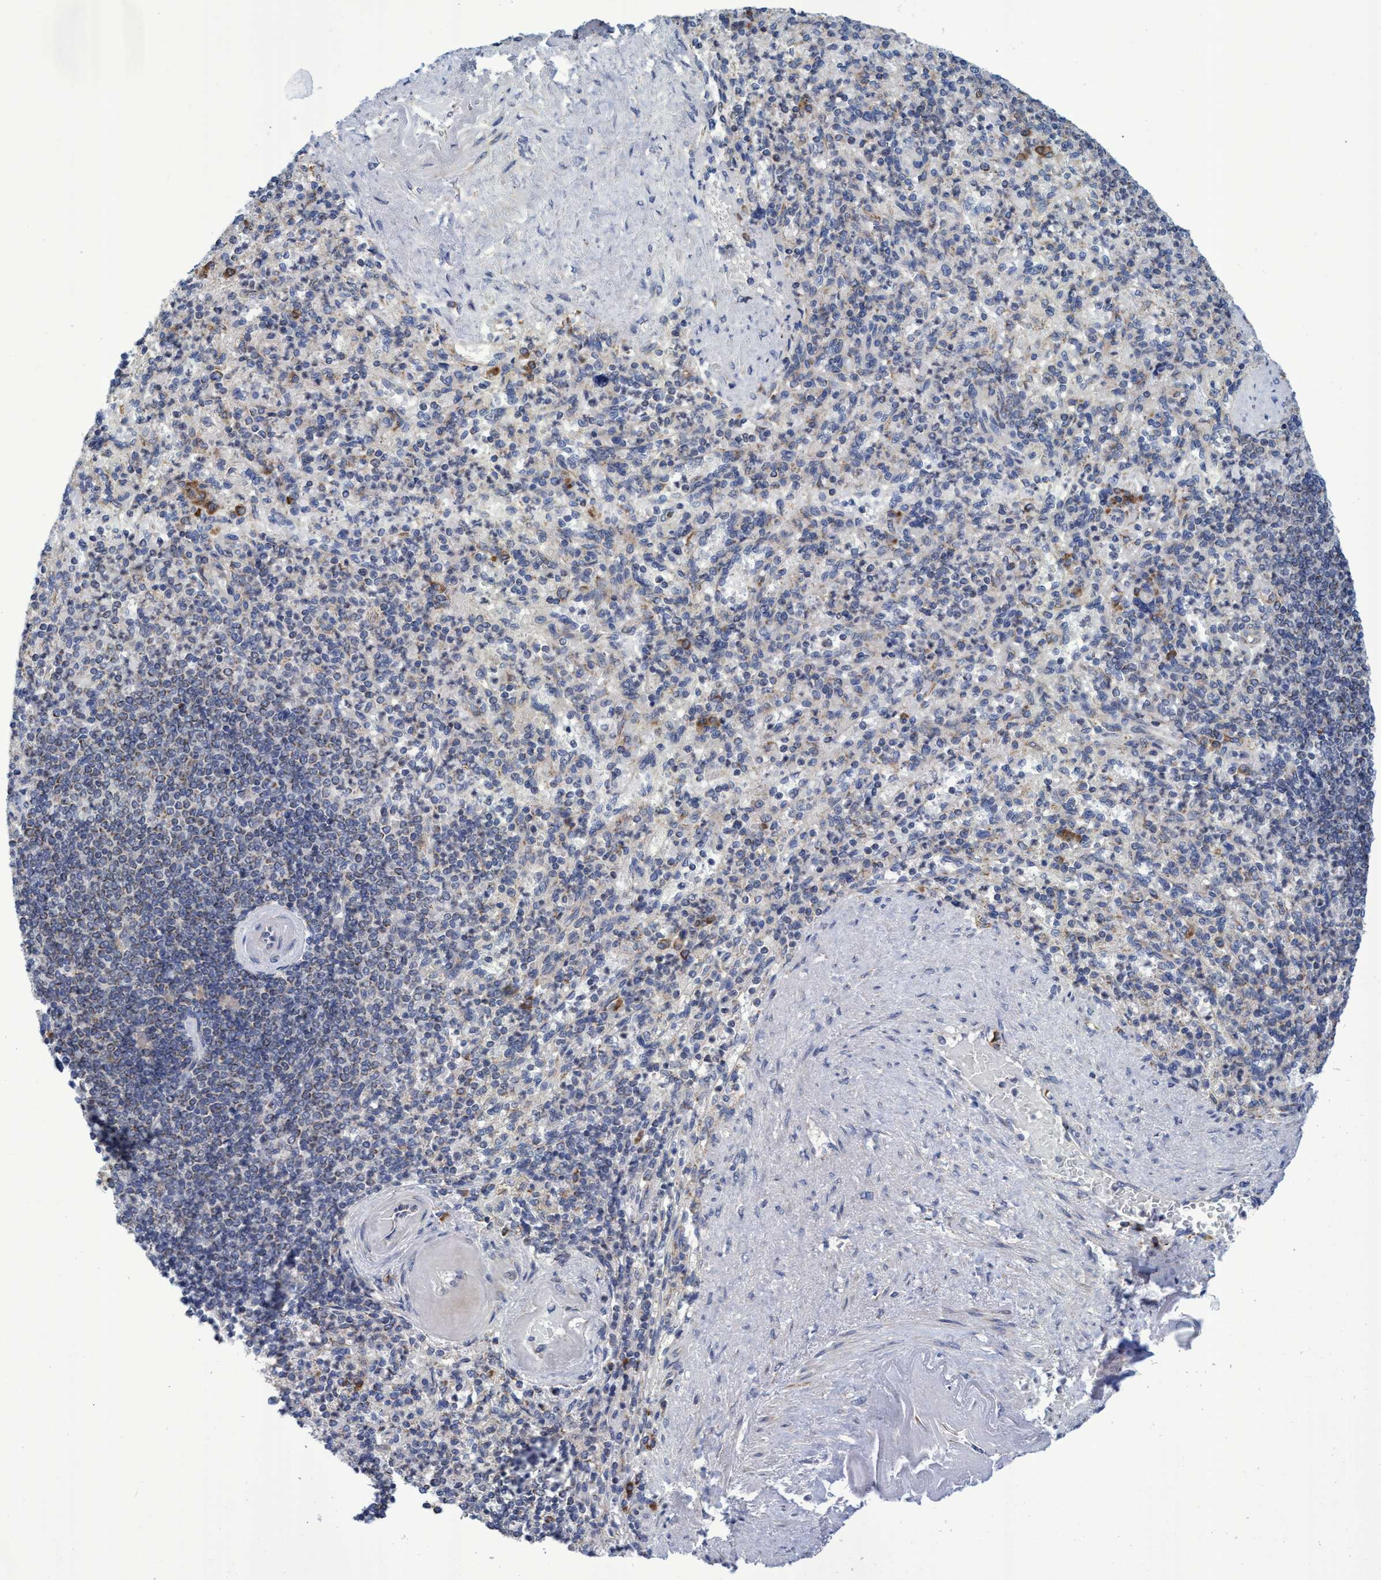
{"staining": {"intensity": "moderate", "quantity": "<25%", "location": "cytoplasmic/membranous"}, "tissue": "spleen", "cell_type": "Cells in red pulp", "image_type": "normal", "snomed": [{"axis": "morphology", "description": "Normal tissue, NOS"}, {"axis": "topography", "description": "Spleen"}], "caption": "Immunohistochemical staining of normal human spleen demonstrates moderate cytoplasmic/membranous protein expression in about <25% of cells in red pulp. The staining was performed using DAB to visualize the protein expression in brown, while the nuclei were stained in blue with hematoxylin (Magnification: 20x).", "gene": "NAT16", "patient": {"sex": "female", "age": 74}}